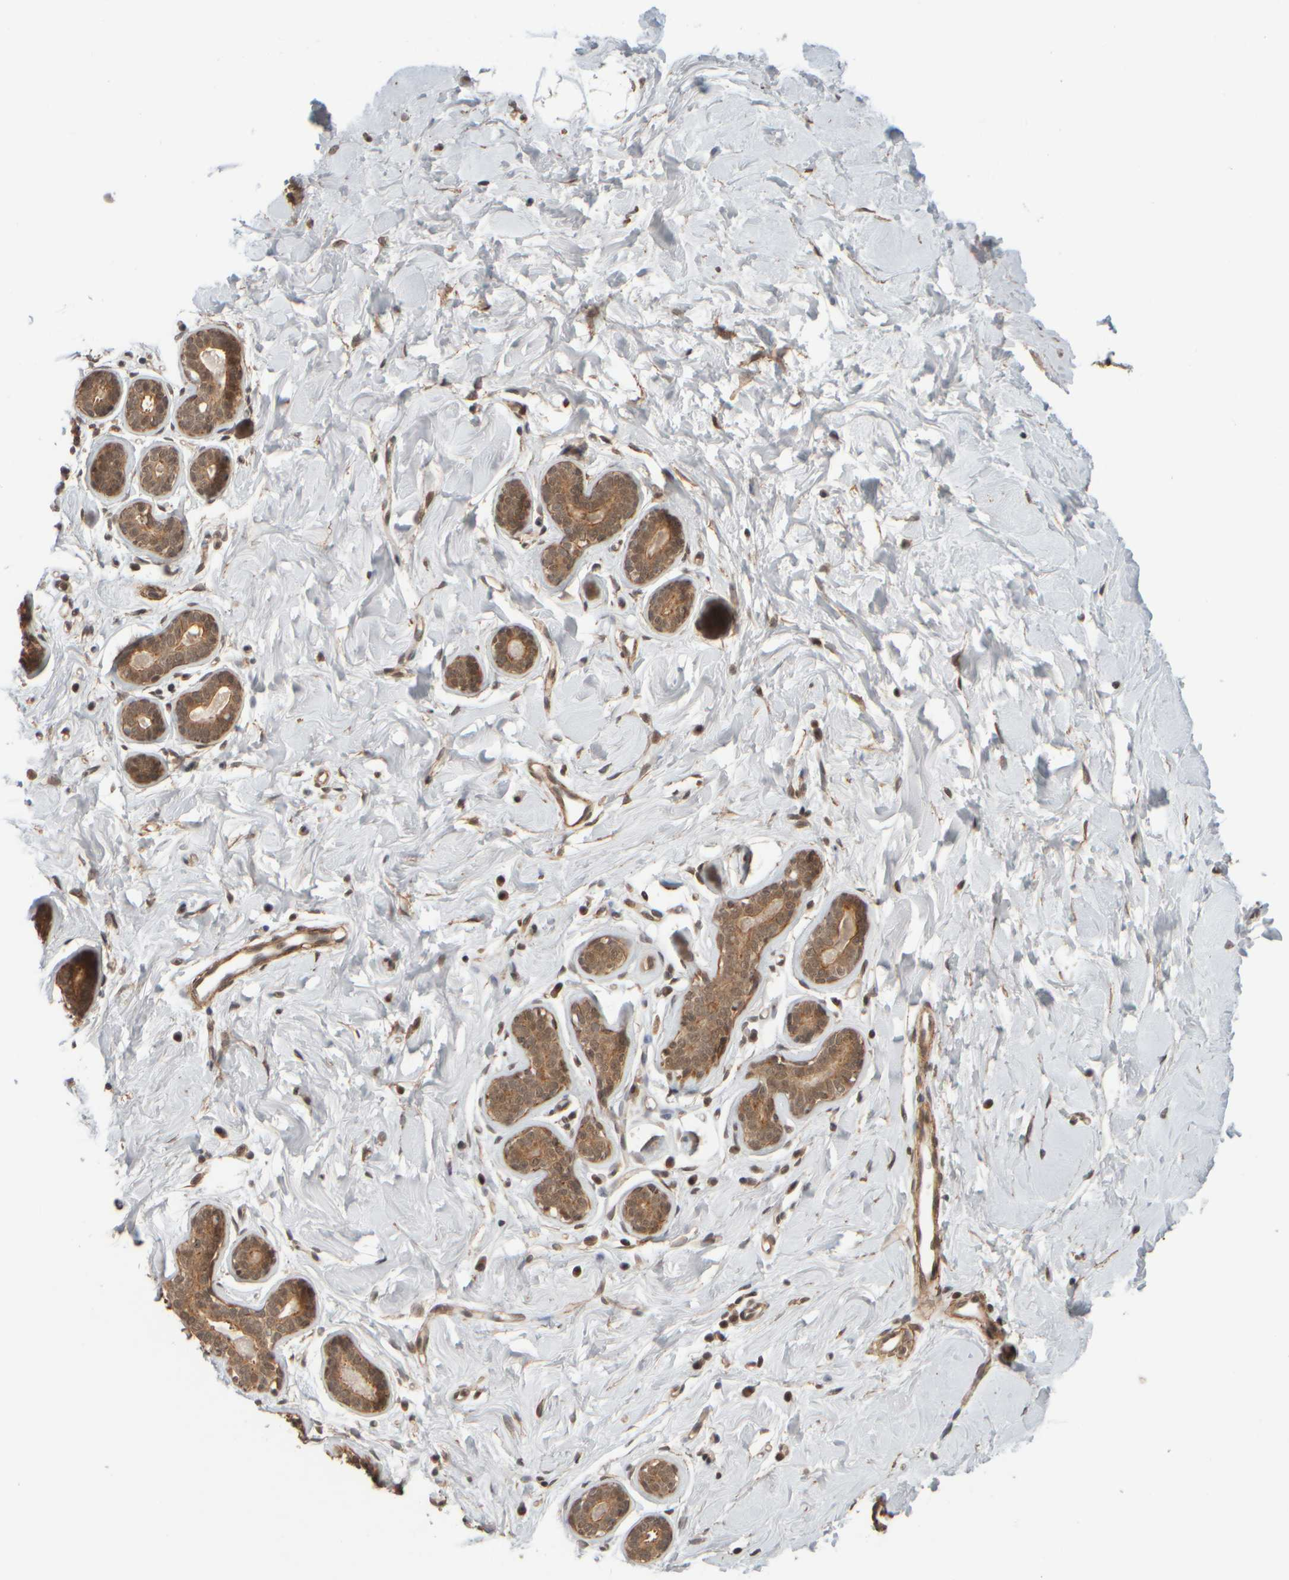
{"staining": {"intensity": "weak", "quantity": "25%-75%", "location": "nuclear"}, "tissue": "breast", "cell_type": "Adipocytes", "image_type": "normal", "snomed": [{"axis": "morphology", "description": "Normal tissue, NOS"}, {"axis": "topography", "description": "Breast"}], "caption": "IHC (DAB) staining of unremarkable human breast shows weak nuclear protein staining in about 25%-75% of adipocytes. Using DAB (brown) and hematoxylin (blue) stains, captured at high magnification using brightfield microscopy.", "gene": "SYNRG", "patient": {"sex": "female", "age": 23}}